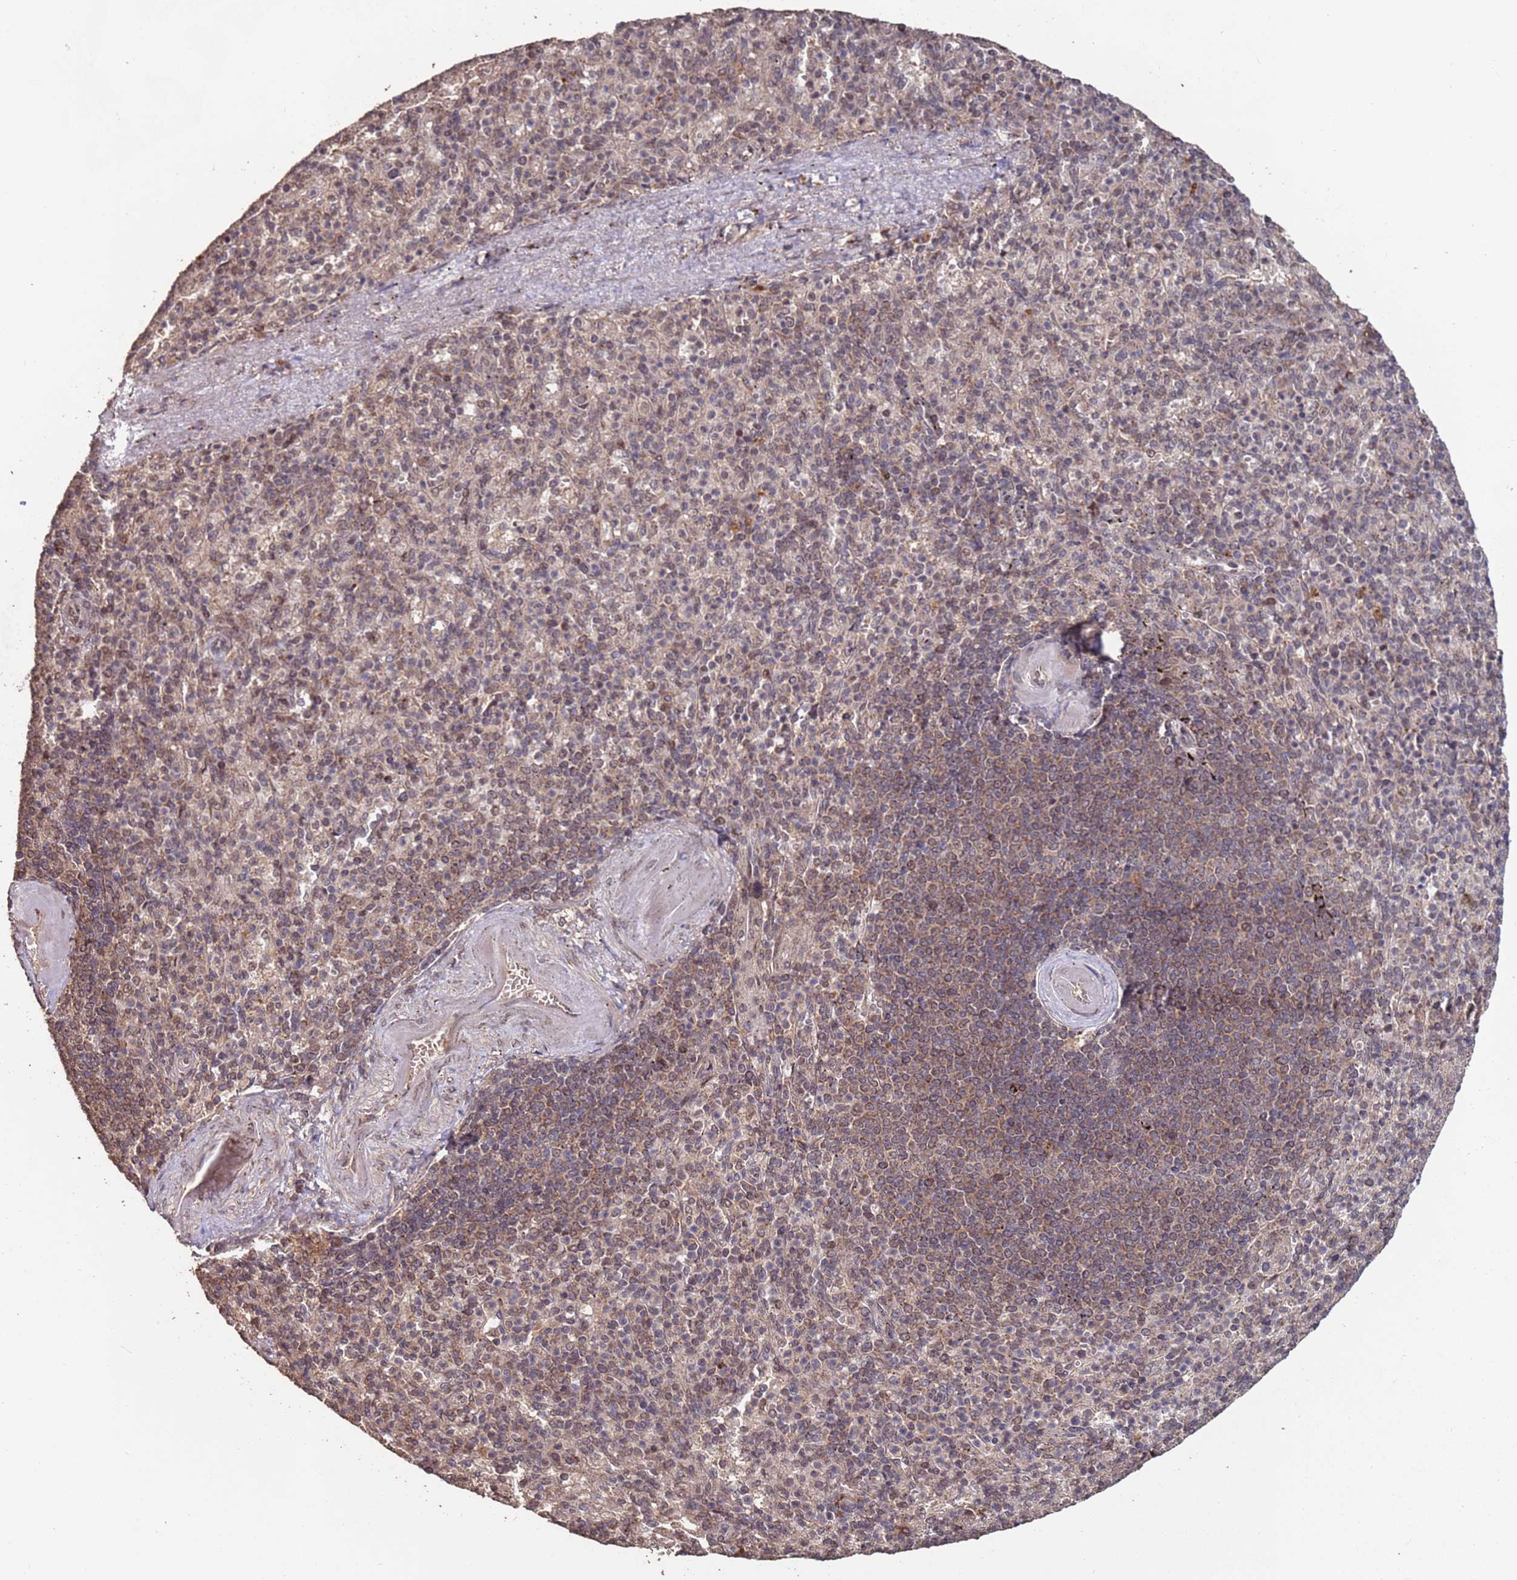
{"staining": {"intensity": "weak", "quantity": "<25%", "location": "cytoplasmic/membranous"}, "tissue": "spleen", "cell_type": "Cells in red pulp", "image_type": "normal", "snomed": [{"axis": "morphology", "description": "Normal tissue, NOS"}, {"axis": "topography", "description": "Spleen"}], "caption": "The histopathology image shows no significant positivity in cells in red pulp of spleen. (Brightfield microscopy of DAB (3,3'-diaminobenzidine) immunohistochemistry at high magnification).", "gene": "PRR7", "patient": {"sex": "female", "age": 74}}